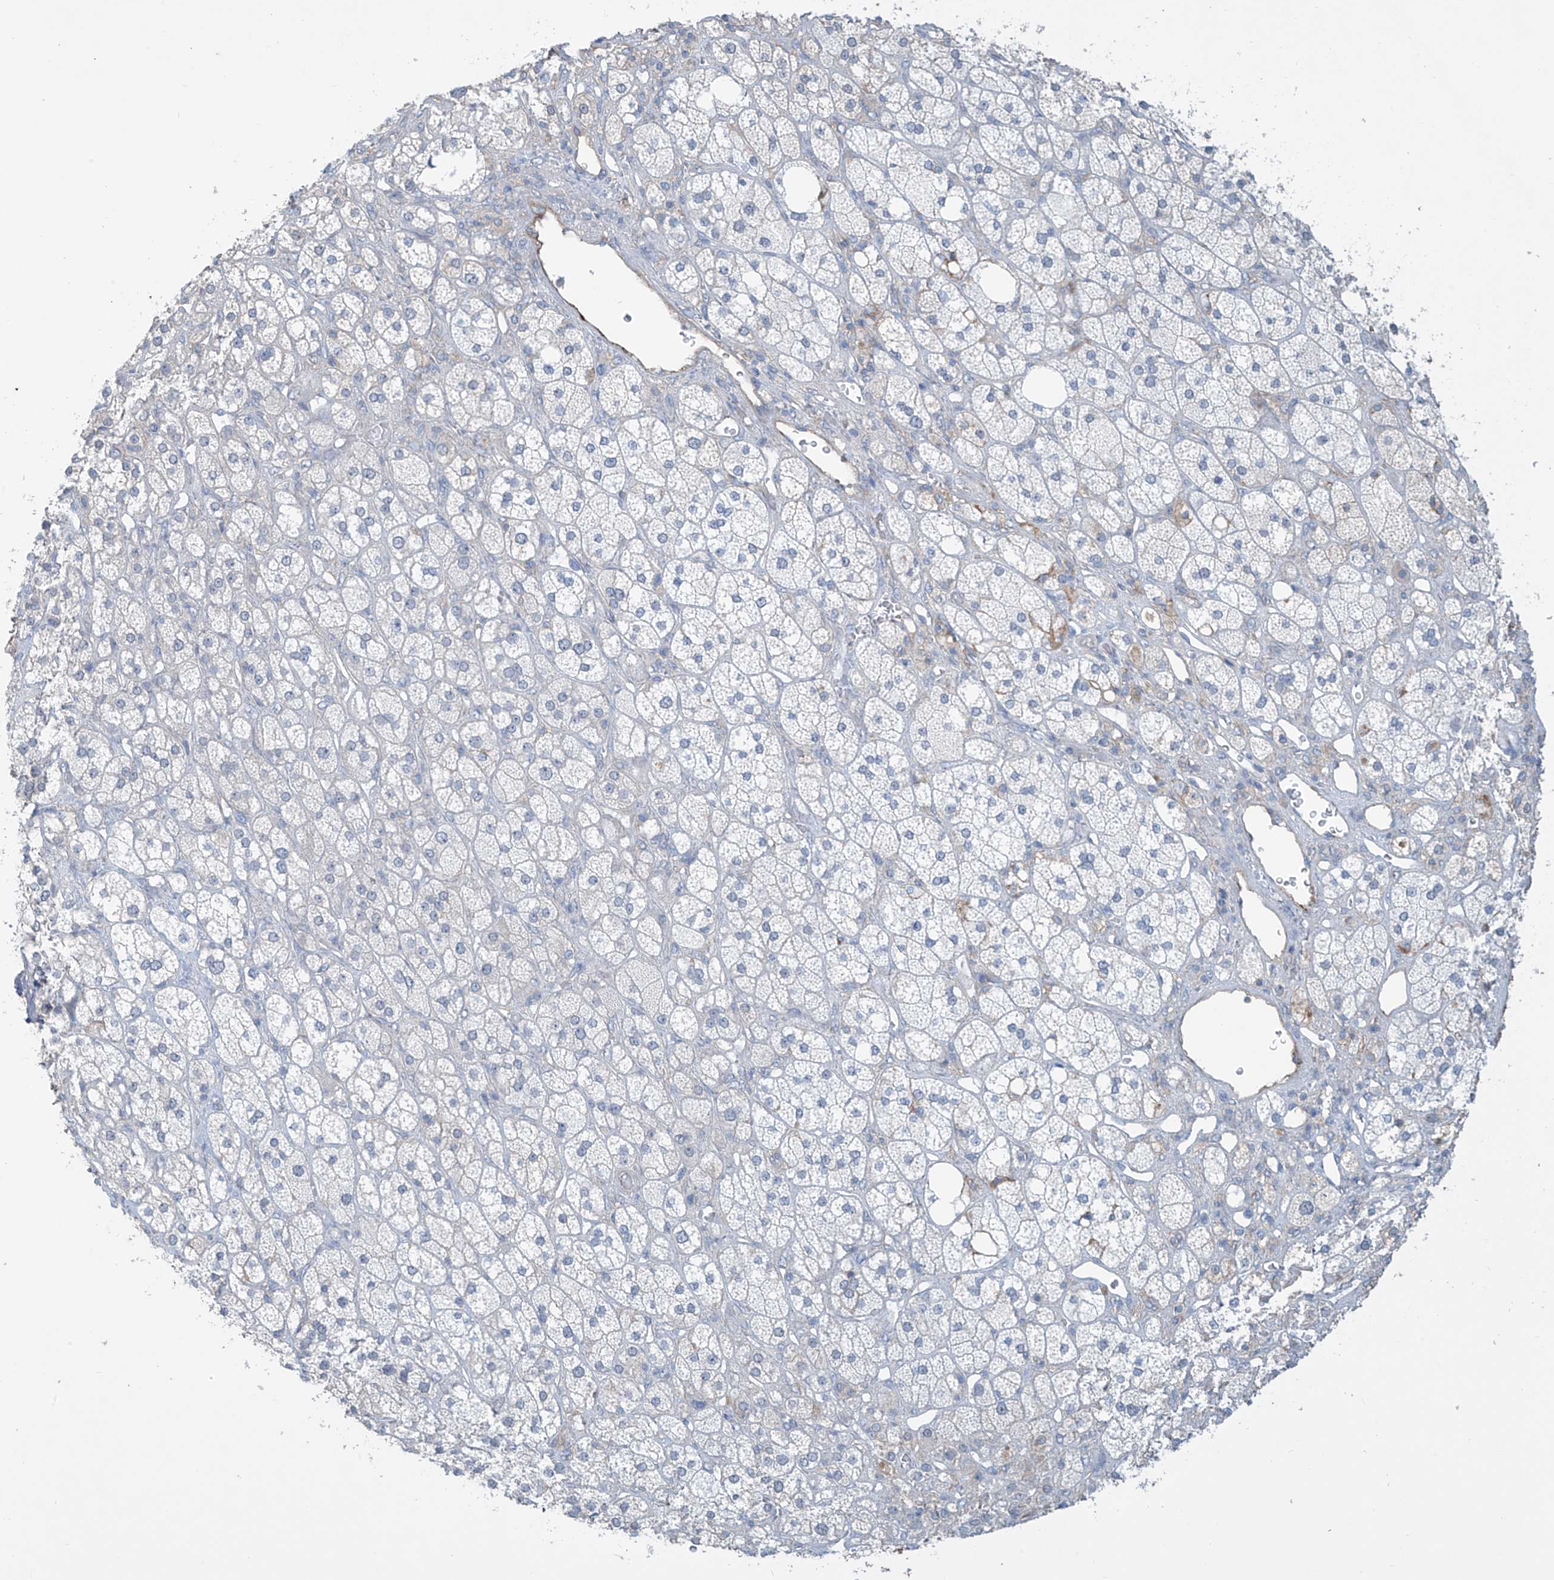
{"staining": {"intensity": "negative", "quantity": "none", "location": "none"}, "tissue": "adrenal gland", "cell_type": "Glandular cells", "image_type": "normal", "snomed": [{"axis": "morphology", "description": "Normal tissue, NOS"}, {"axis": "topography", "description": "Adrenal gland"}], "caption": "Adrenal gland was stained to show a protein in brown. There is no significant positivity in glandular cells. Brightfield microscopy of IHC stained with DAB (3,3'-diaminobenzidine) (brown) and hematoxylin (blue), captured at high magnification.", "gene": "ZNF846", "patient": {"sex": "male", "age": 61}}